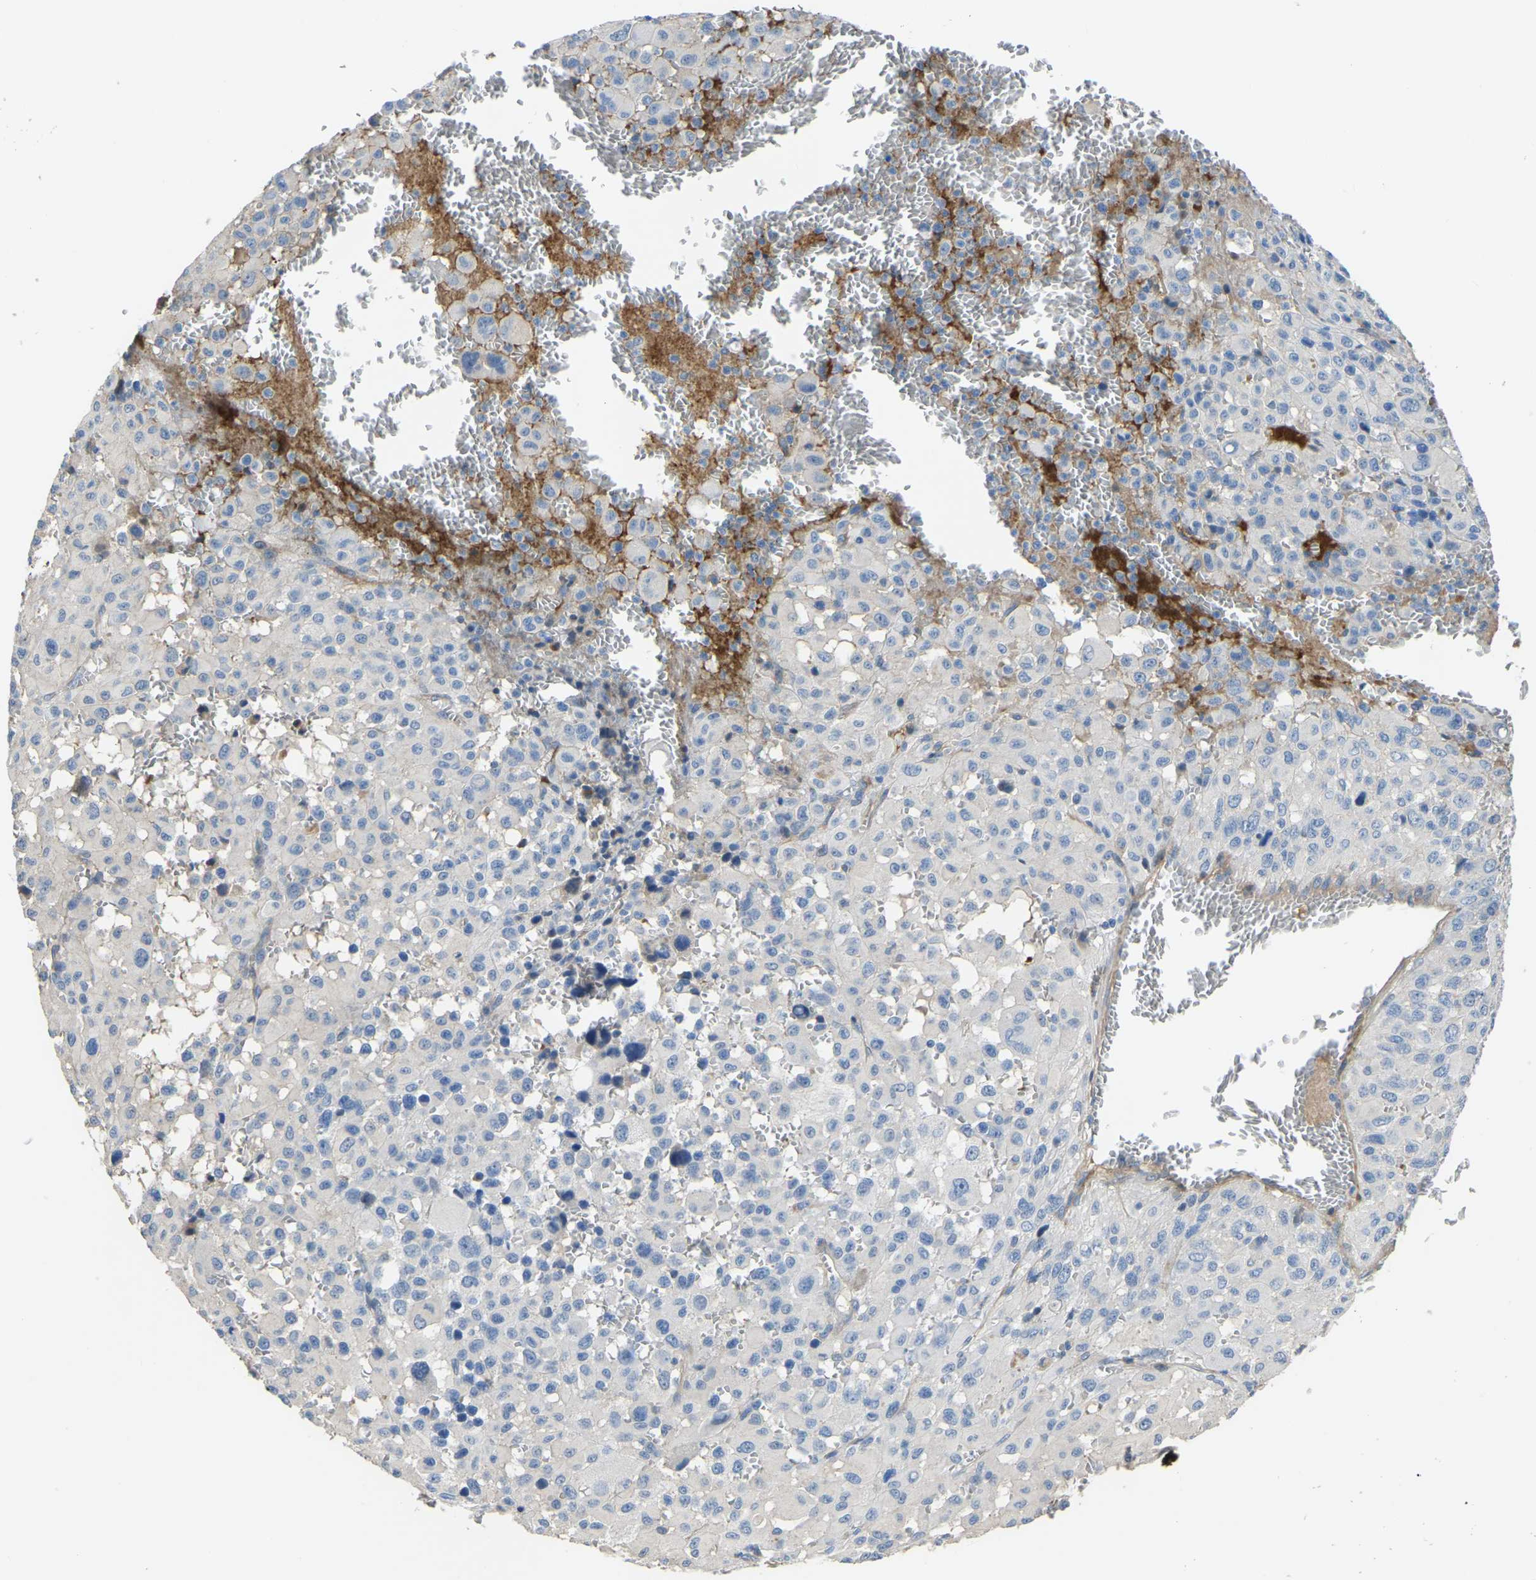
{"staining": {"intensity": "negative", "quantity": "none", "location": "none"}, "tissue": "melanoma", "cell_type": "Tumor cells", "image_type": "cancer", "snomed": [{"axis": "morphology", "description": "Malignant melanoma, Metastatic site"}, {"axis": "topography", "description": "Skin"}], "caption": "DAB (3,3'-diaminobenzidine) immunohistochemical staining of human malignant melanoma (metastatic site) exhibits no significant expression in tumor cells.", "gene": "HIGD2B", "patient": {"sex": "female", "age": 74}}